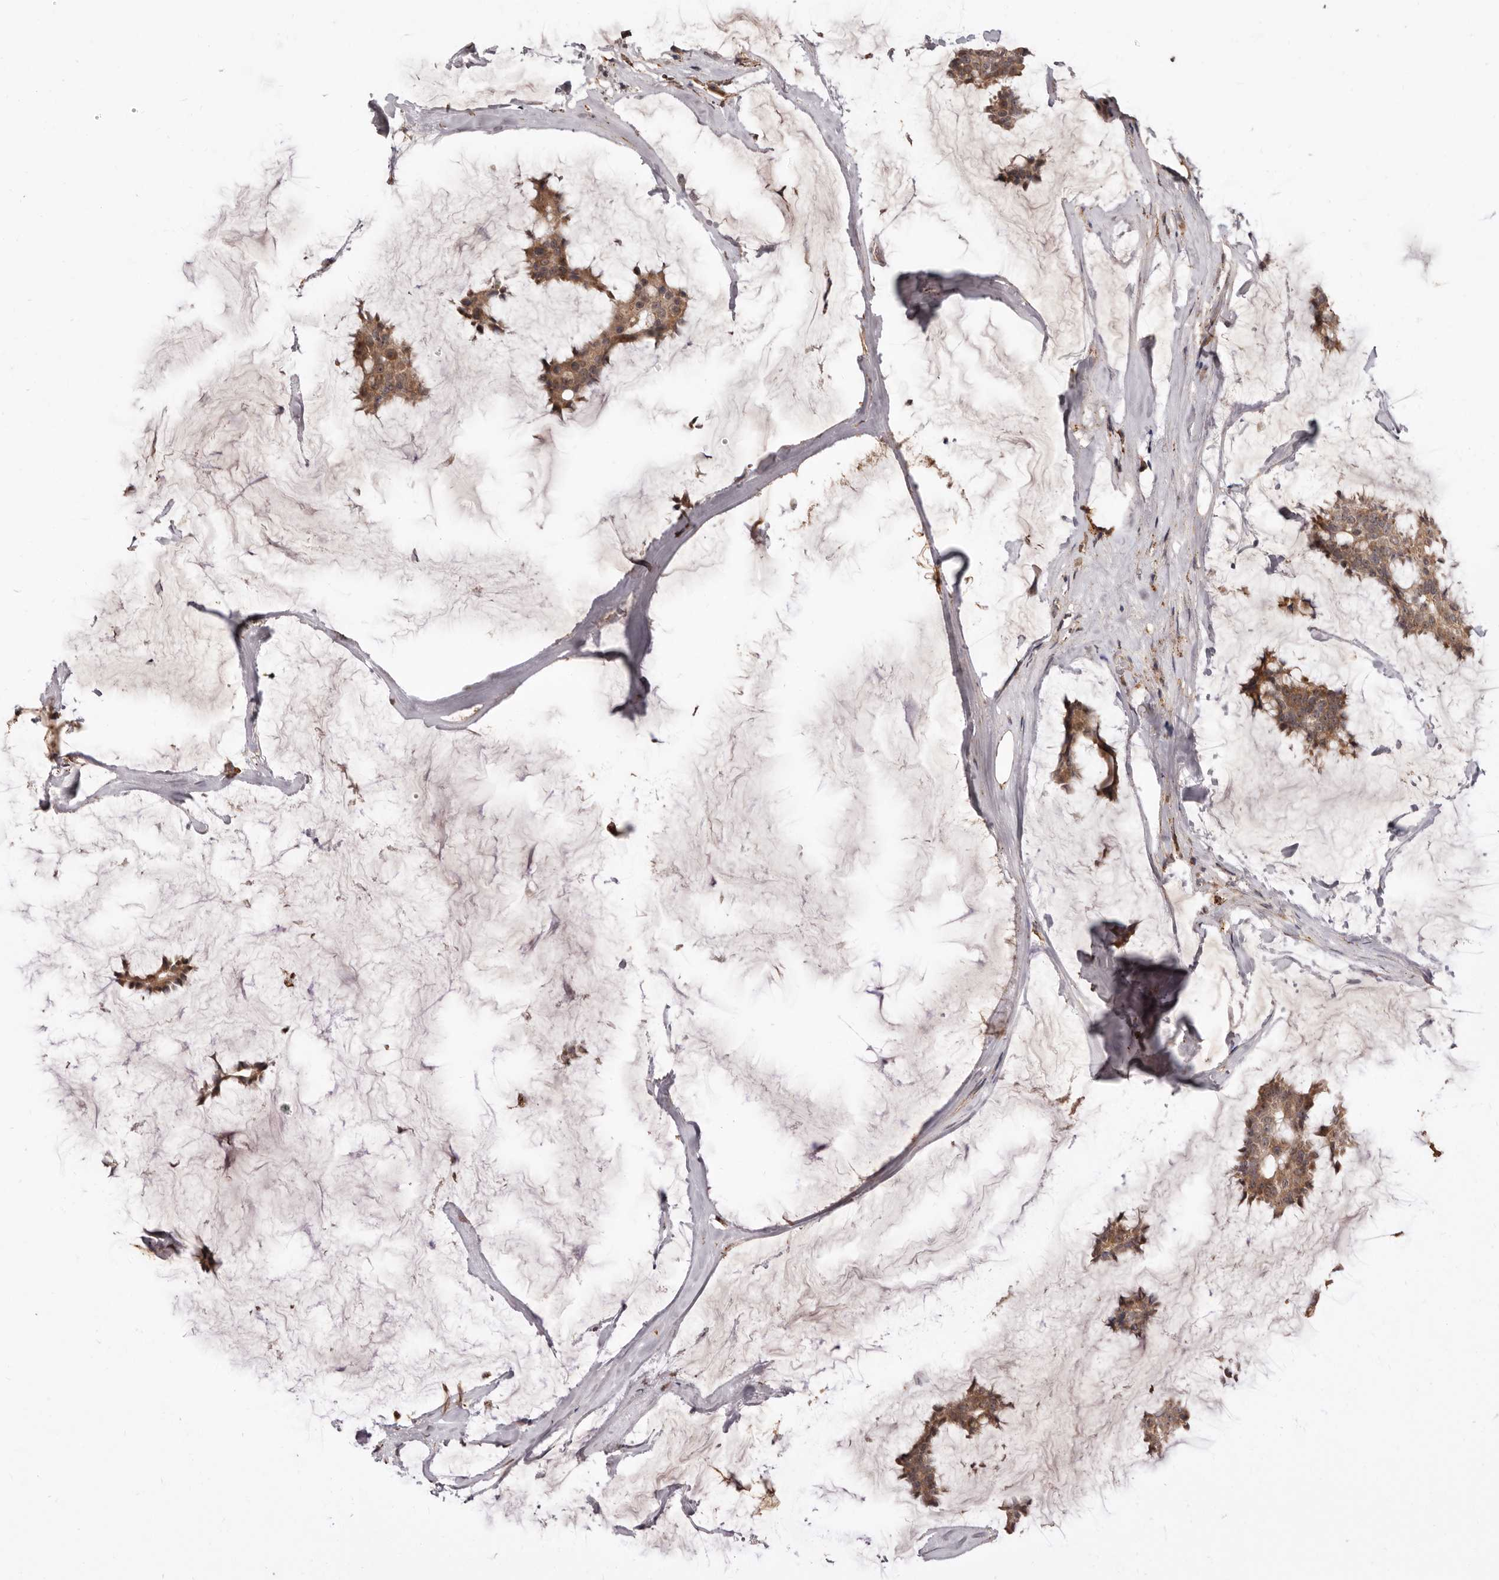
{"staining": {"intensity": "moderate", "quantity": ">75%", "location": "cytoplasmic/membranous"}, "tissue": "breast cancer", "cell_type": "Tumor cells", "image_type": "cancer", "snomed": [{"axis": "morphology", "description": "Duct carcinoma"}, {"axis": "topography", "description": "Breast"}], "caption": "Invasive ductal carcinoma (breast) stained with DAB immunohistochemistry displays medium levels of moderate cytoplasmic/membranous staining in approximately >75% of tumor cells. The staining was performed using DAB (3,3'-diaminobenzidine) to visualize the protein expression in brown, while the nuclei were stained in blue with hematoxylin (Magnification: 20x).", "gene": "AKAP7", "patient": {"sex": "female", "age": 93}}